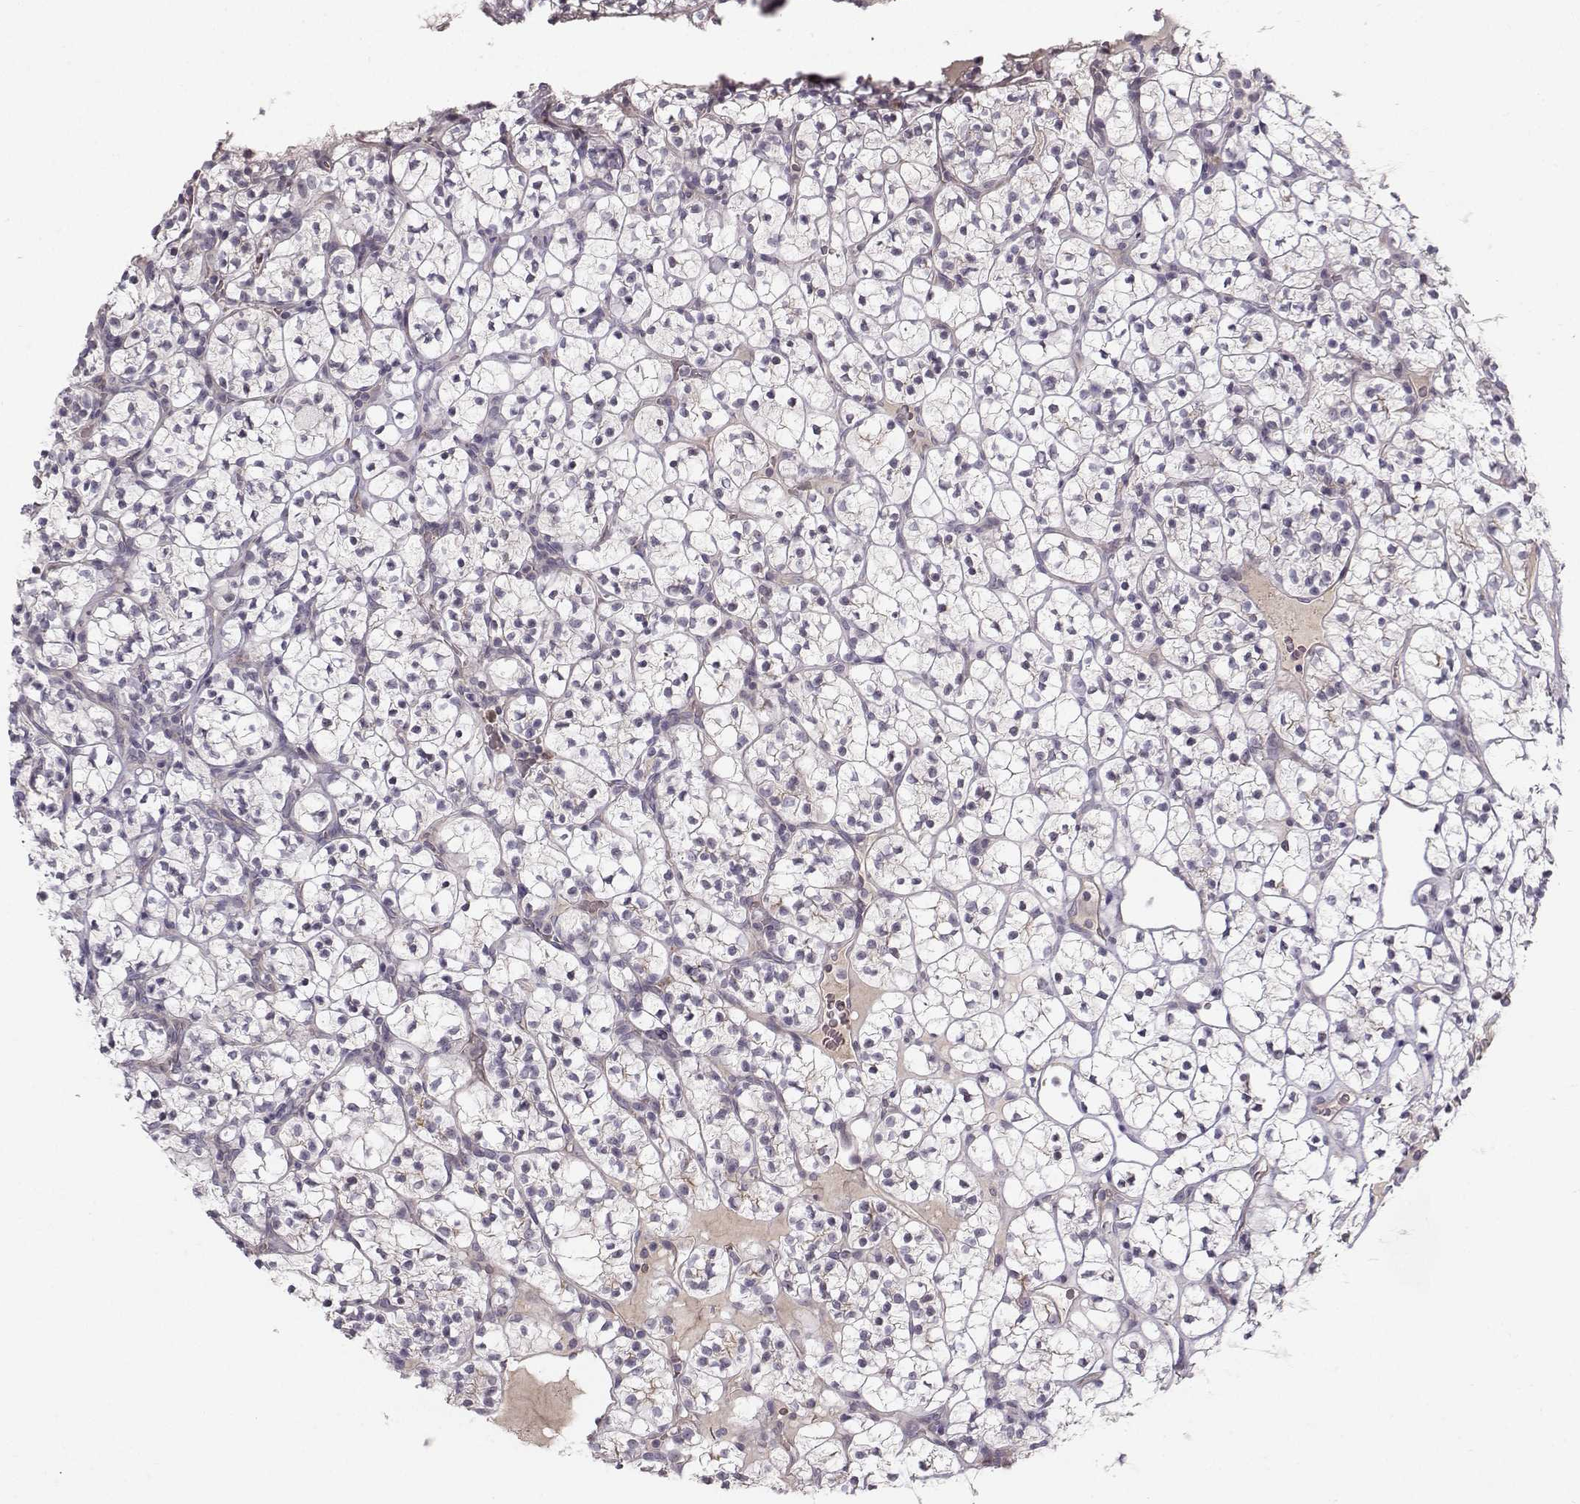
{"staining": {"intensity": "negative", "quantity": "none", "location": "none"}, "tissue": "renal cancer", "cell_type": "Tumor cells", "image_type": "cancer", "snomed": [{"axis": "morphology", "description": "Adenocarcinoma, NOS"}, {"axis": "topography", "description": "Kidney"}], "caption": "High power microscopy histopathology image of an immunohistochemistry micrograph of adenocarcinoma (renal), revealing no significant positivity in tumor cells. (DAB (3,3'-diaminobenzidine) IHC, high magnification).", "gene": "OPRD1", "patient": {"sex": "female", "age": 89}}